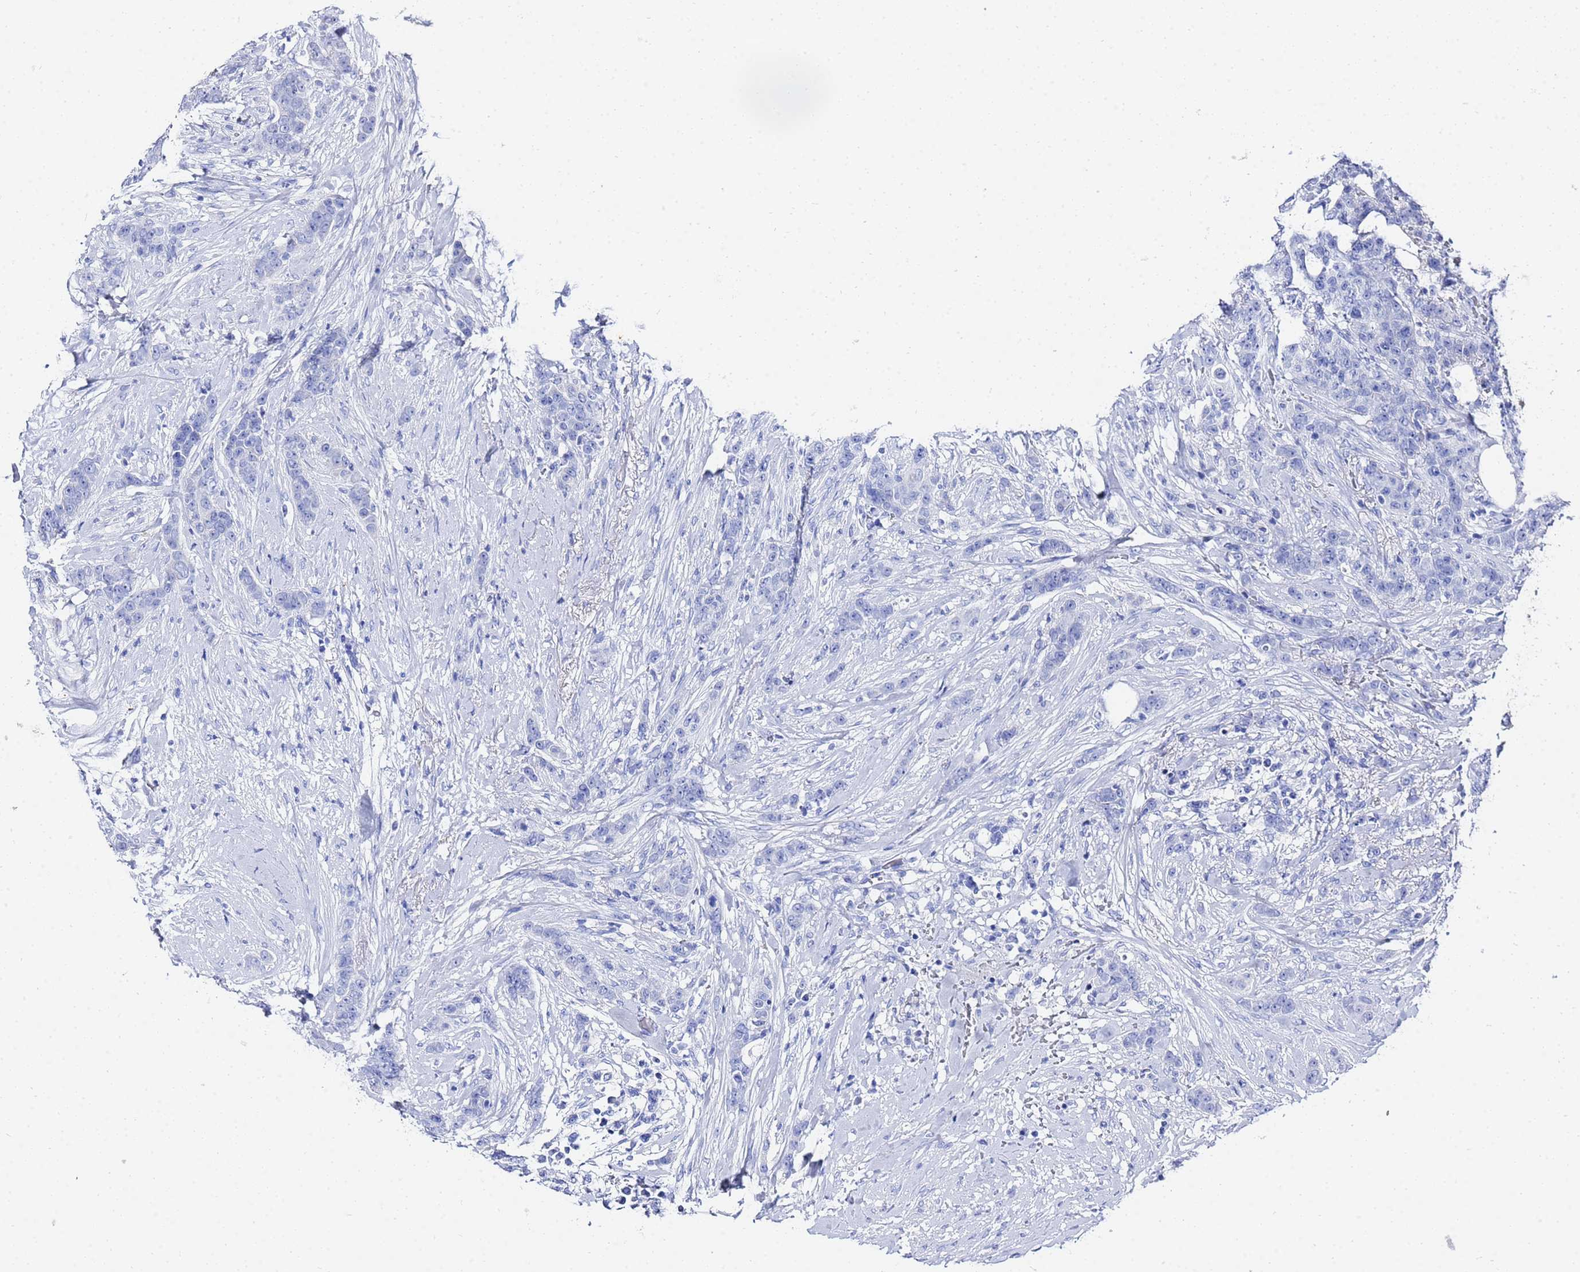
{"staining": {"intensity": "negative", "quantity": "none", "location": "none"}, "tissue": "breast cancer", "cell_type": "Tumor cells", "image_type": "cancer", "snomed": [{"axis": "morphology", "description": "Duct carcinoma"}, {"axis": "topography", "description": "Breast"}], "caption": "IHC of human breast infiltrating ductal carcinoma demonstrates no expression in tumor cells.", "gene": "GGT1", "patient": {"sex": "female", "age": 40}}